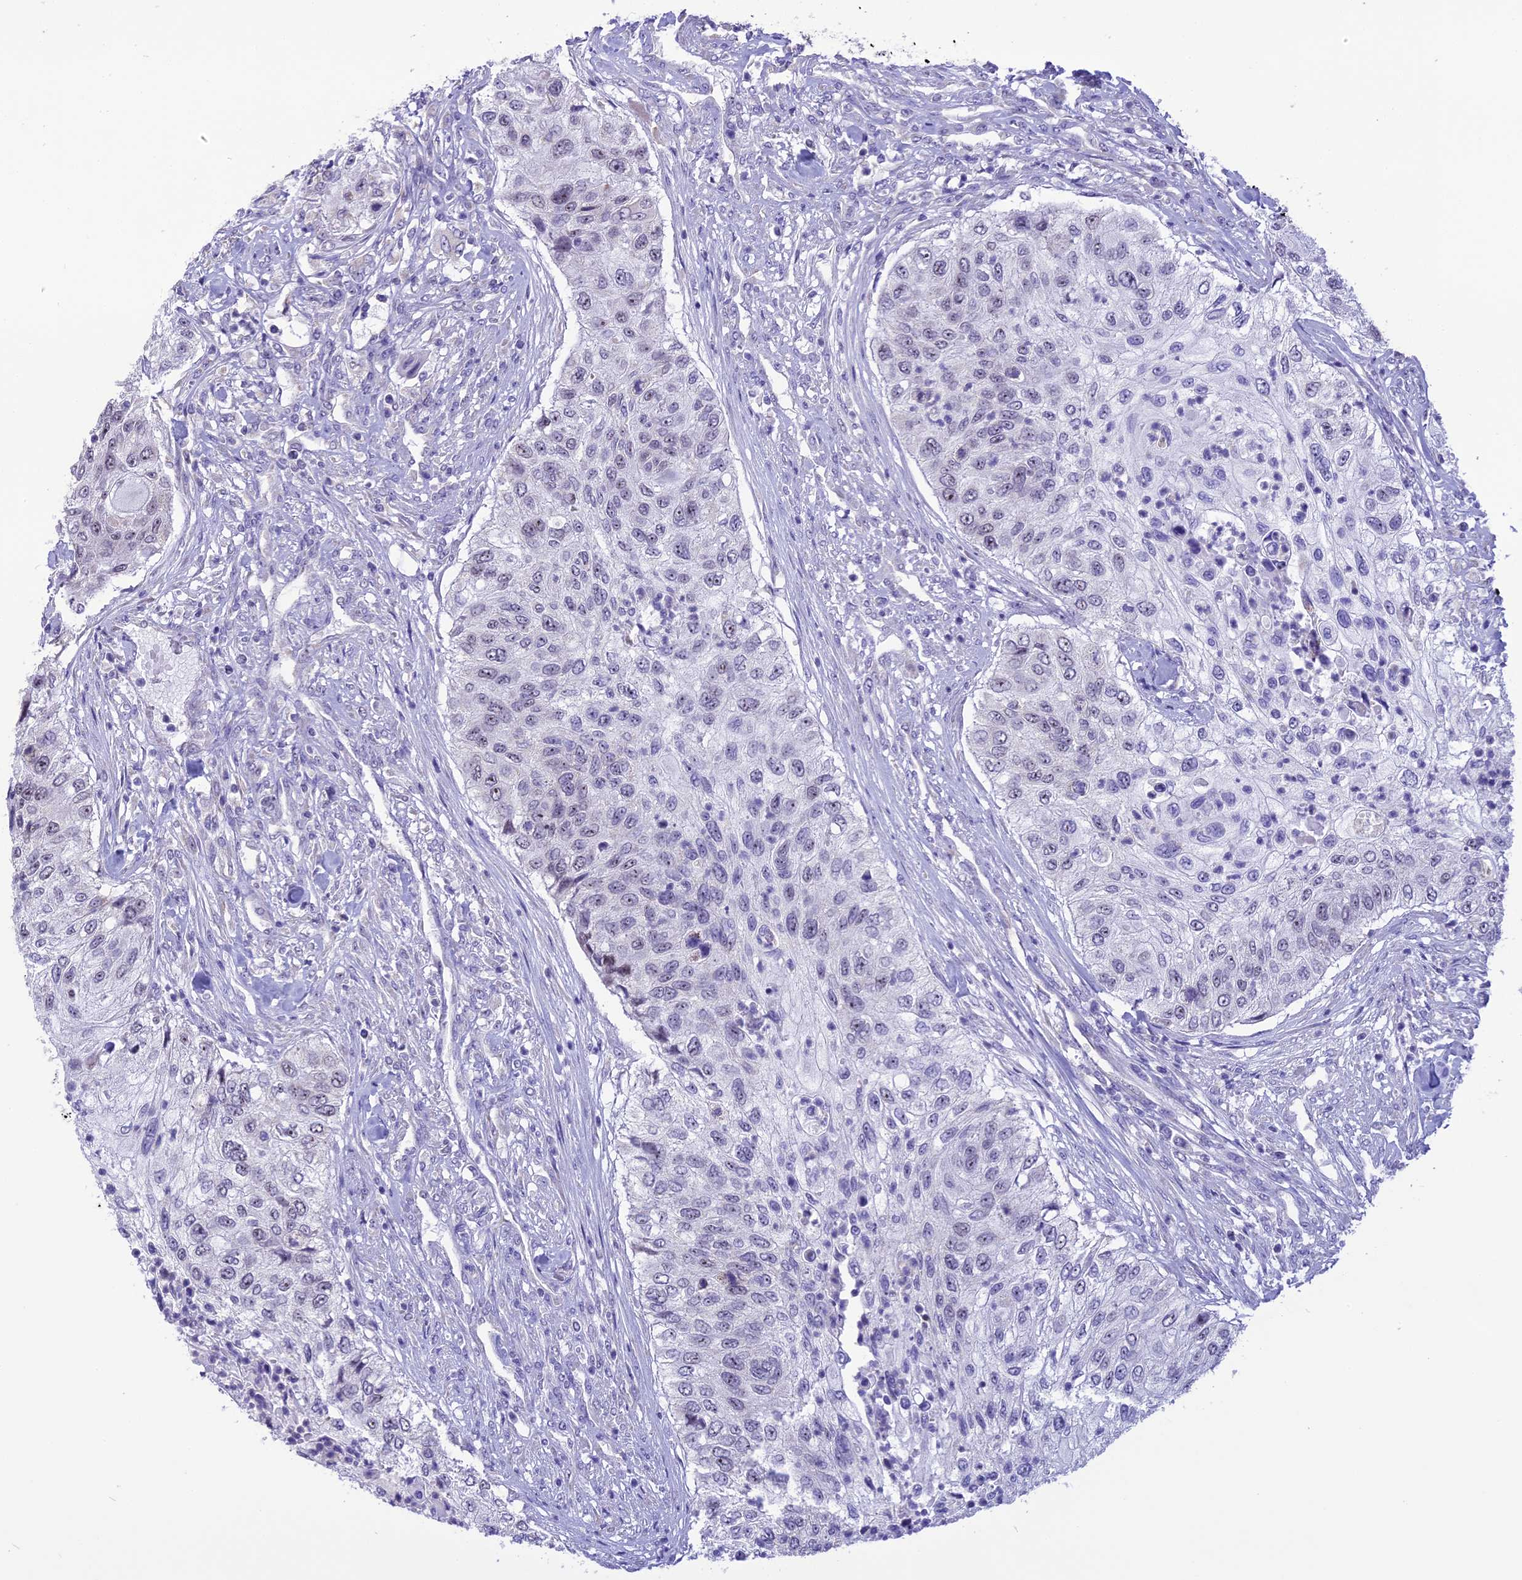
{"staining": {"intensity": "negative", "quantity": "none", "location": "none"}, "tissue": "urothelial cancer", "cell_type": "Tumor cells", "image_type": "cancer", "snomed": [{"axis": "morphology", "description": "Urothelial carcinoma, High grade"}, {"axis": "topography", "description": "Urinary bladder"}], "caption": "Tumor cells show no significant protein positivity in urothelial cancer.", "gene": "CMSS1", "patient": {"sex": "female", "age": 60}}